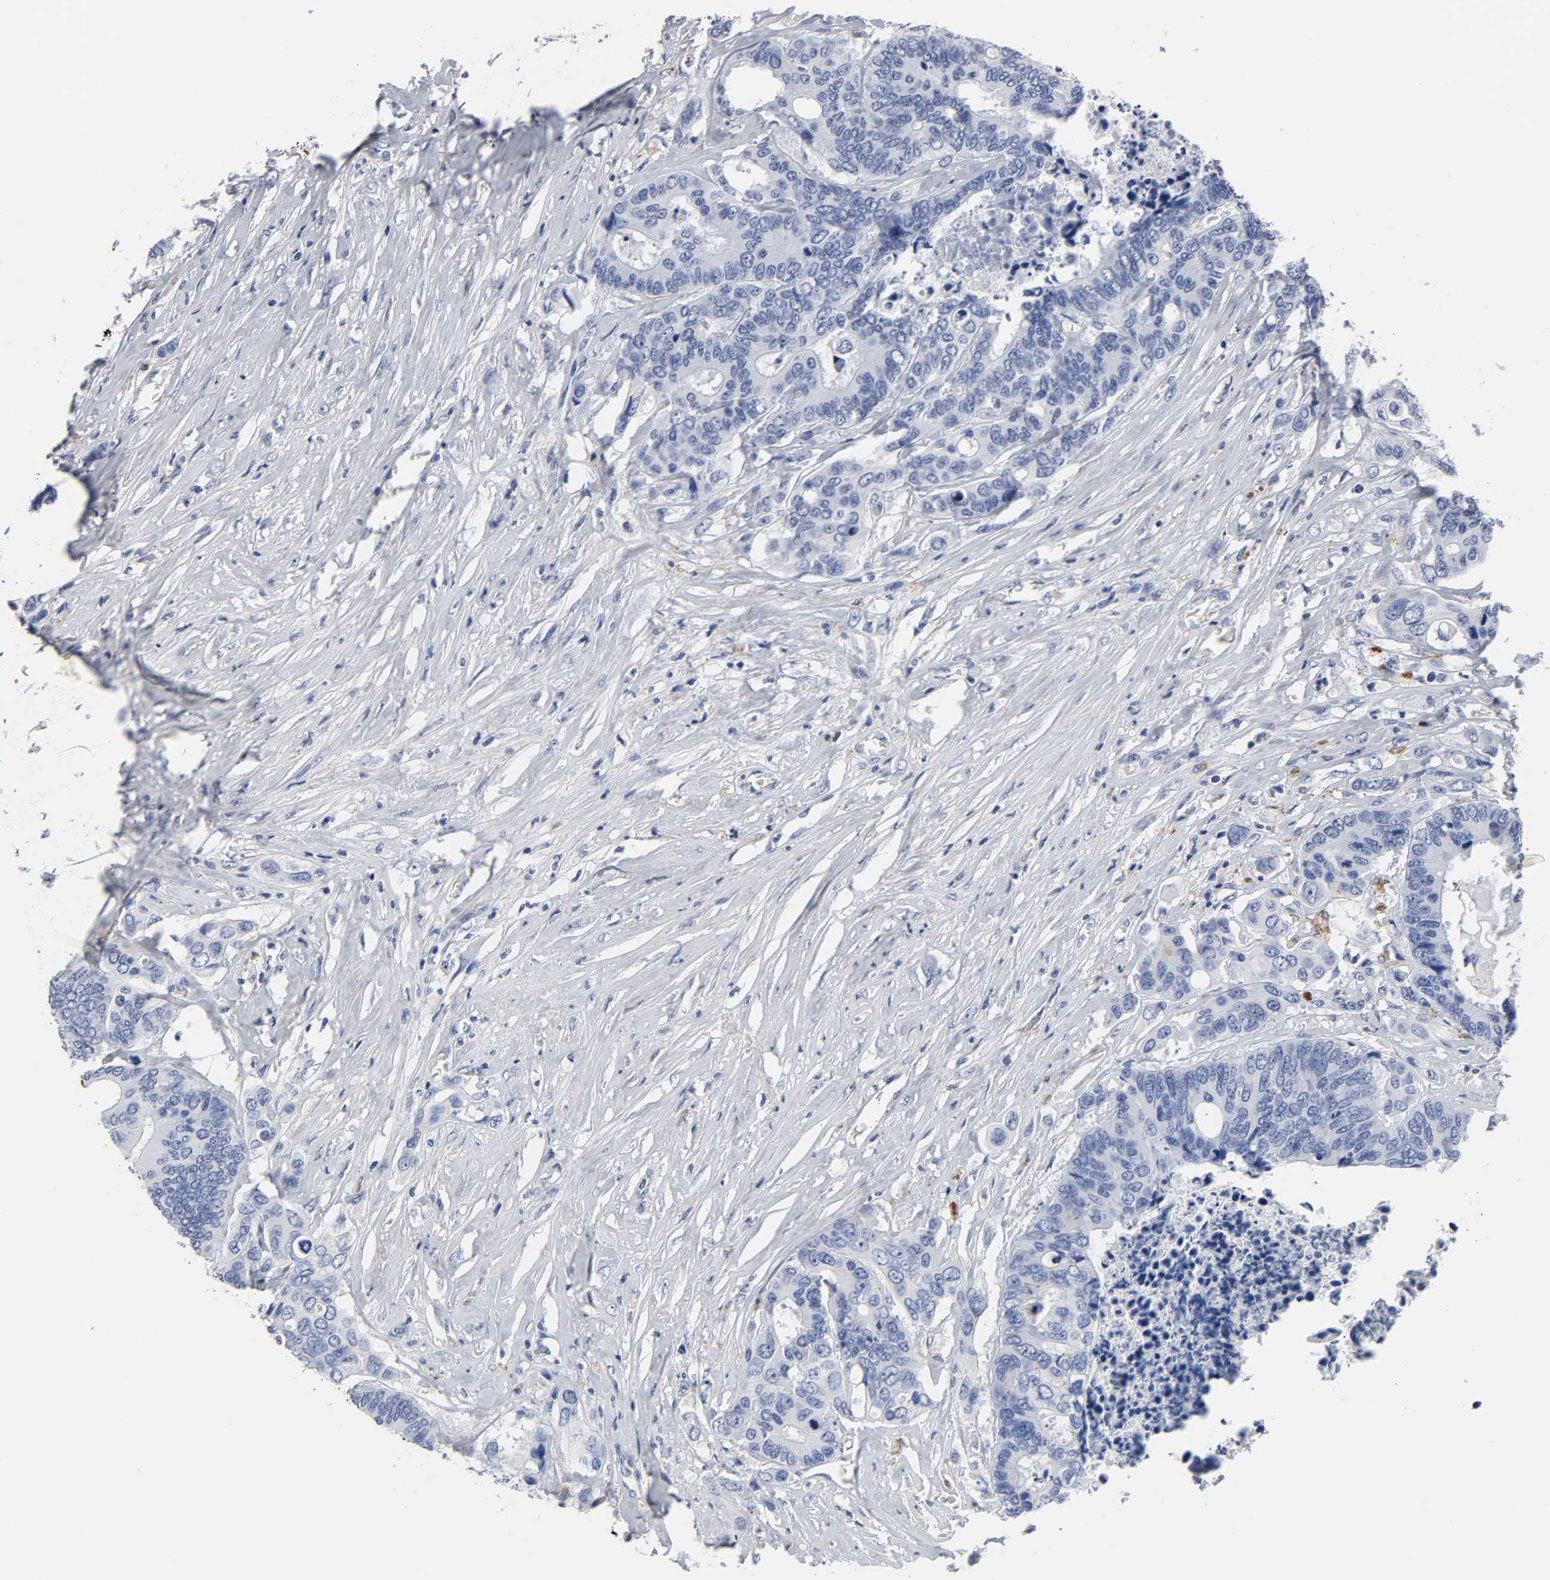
{"staining": {"intensity": "negative", "quantity": "none", "location": "none"}, "tissue": "colorectal cancer", "cell_type": "Tumor cells", "image_type": "cancer", "snomed": [{"axis": "morphology", "description": "Adenocarcinoma, NOS"}, {"axis": "topography", "description": "Rectum"}], "caption": "IHC of colorectal adenocarcinoma reveals no expression in tumor cells. The staining is performed using DAB (3,3'-diaminobenzidine) brown chromogen with nuclei counter-stained in using hematoxylin.", "gene": "PLP1", "patient": {"sex": "male", "age": 55}}